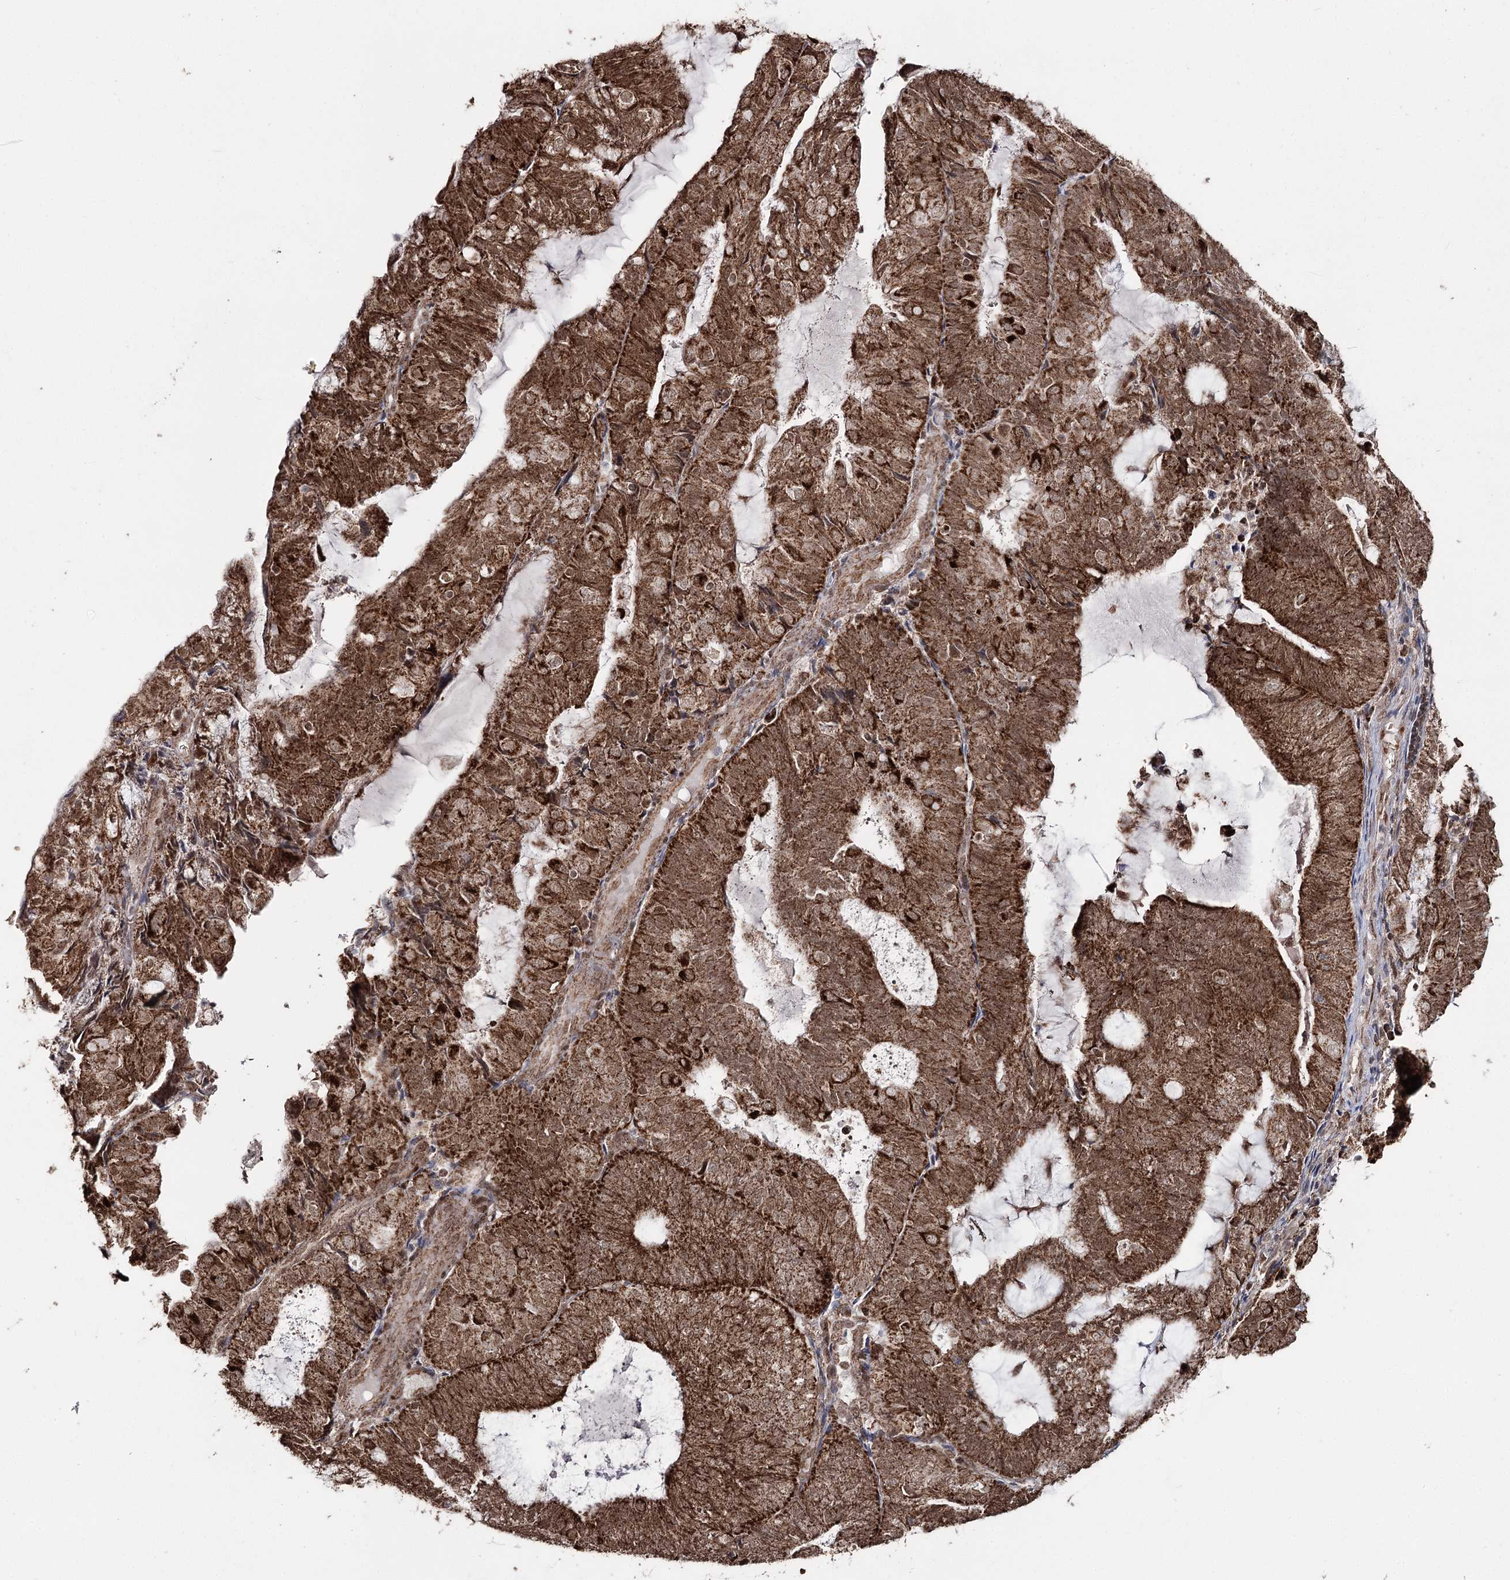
{"staining": {"intensity": "strong", "quantity": ">75%", "location": "cytoplasmic/membranous"}, "tissue": "endometrial cancer", "cell_type": "Tumor cells", "image_type": "cancer", "snomed": [{"axis": "morphology", "description": "Adenocarcinoma, NOS"}, {"axis": "topography", "description": "Endometrium"}], "caption": "A high amount of strong cytoplasmic/membranous expression is appreciated in approximately >75% of tumor cells in endometrial cancer (adenocarcinoma) tissue.", "gene": "PDHX", "patient": {"sex": "female", "age": 81}}